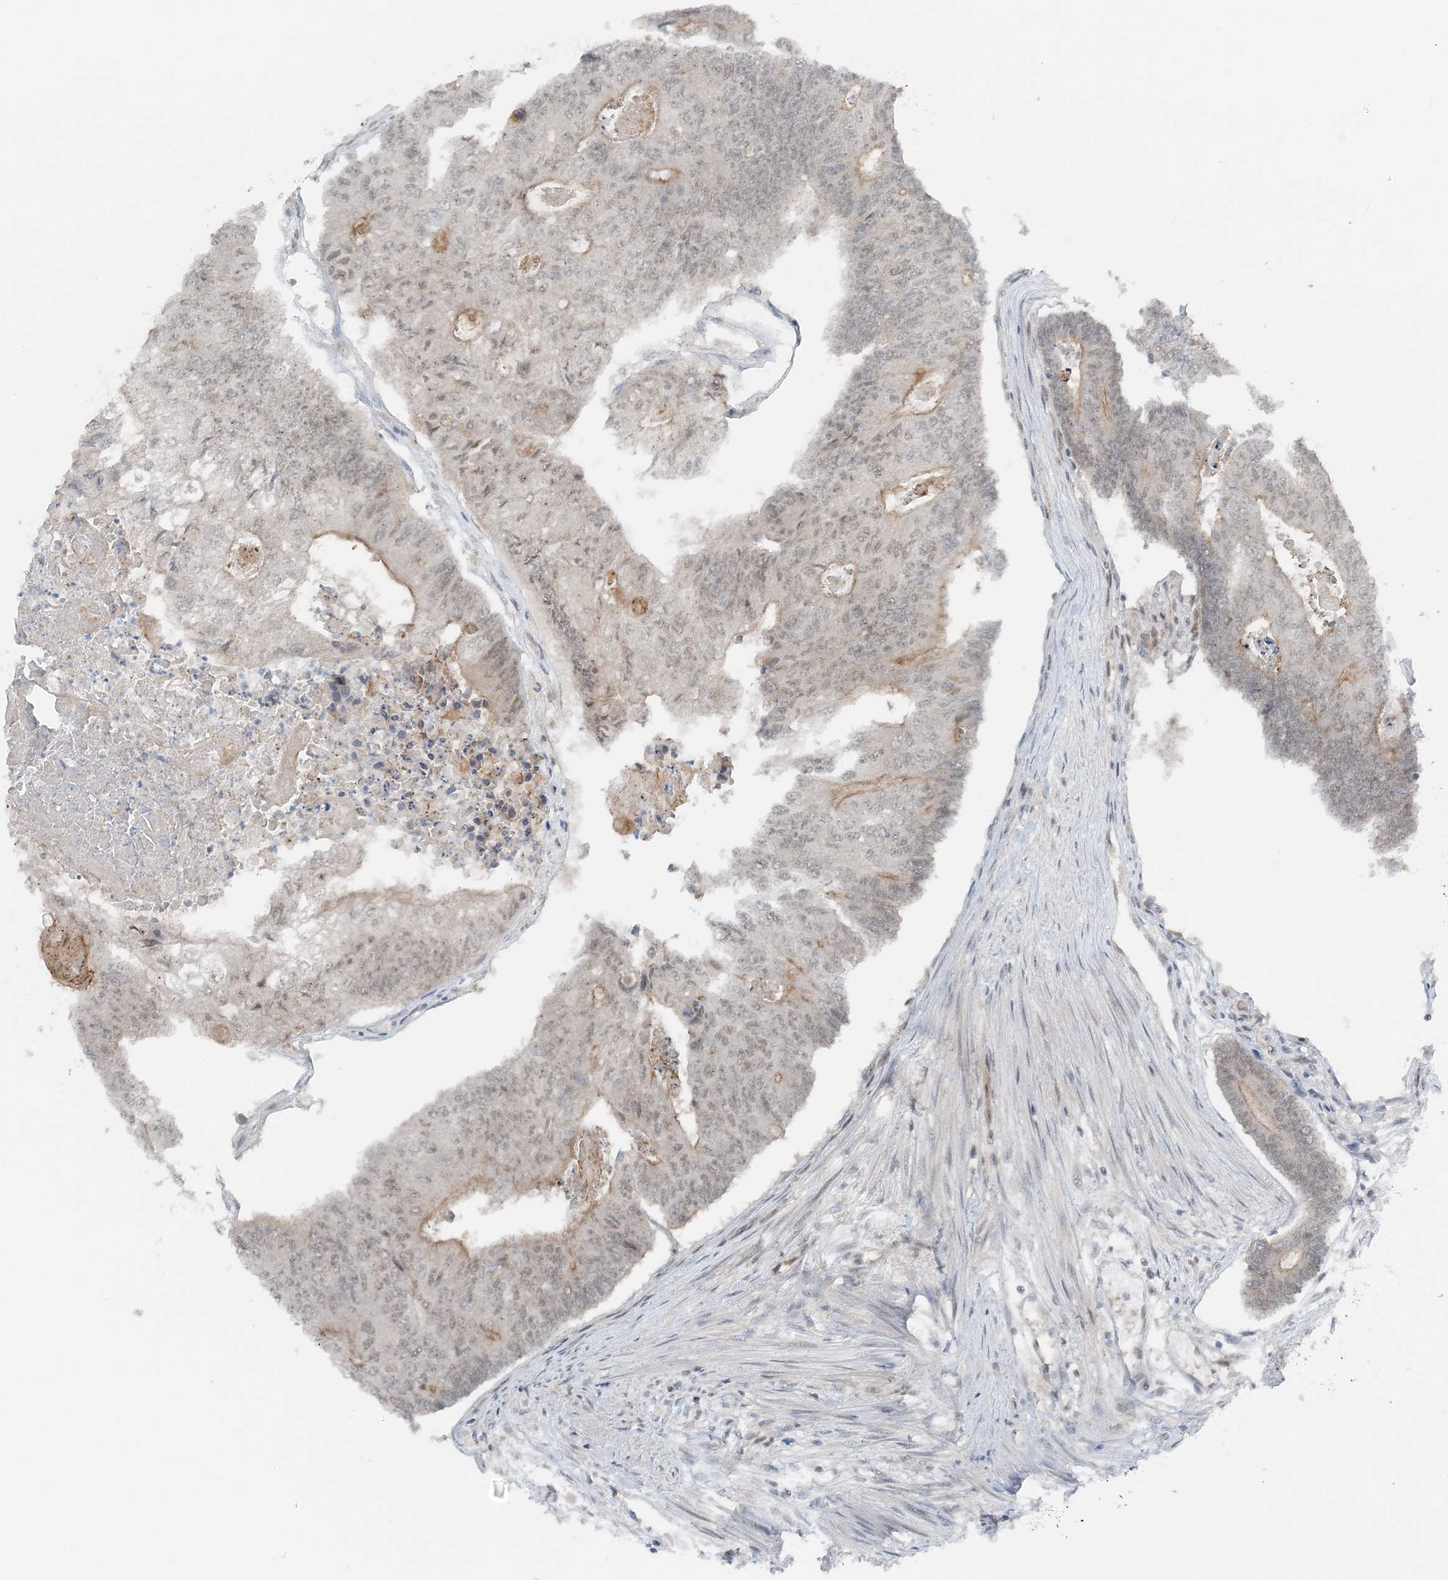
{"staining": {"intensity": "moderate", "quantity": "<25%", "location": "cytoplasmic/membranous"}, "tissue": "colorectal cancer", "cell_type": "Tumor cells", "image_type": "cancer", "snomed": [{"axis": "morphology", "description": "Adenocarcinoma, NOS"}, {"axis": "topography", "description": "Colon"}], "caption": "Protein staining shows moderate cytoplasmic/membranous positivity in about <25% of tumor cells in colorectal adenocarcinoma.", "gene": "ATP11A", "patient": {"sex": "female", "age": 67}}